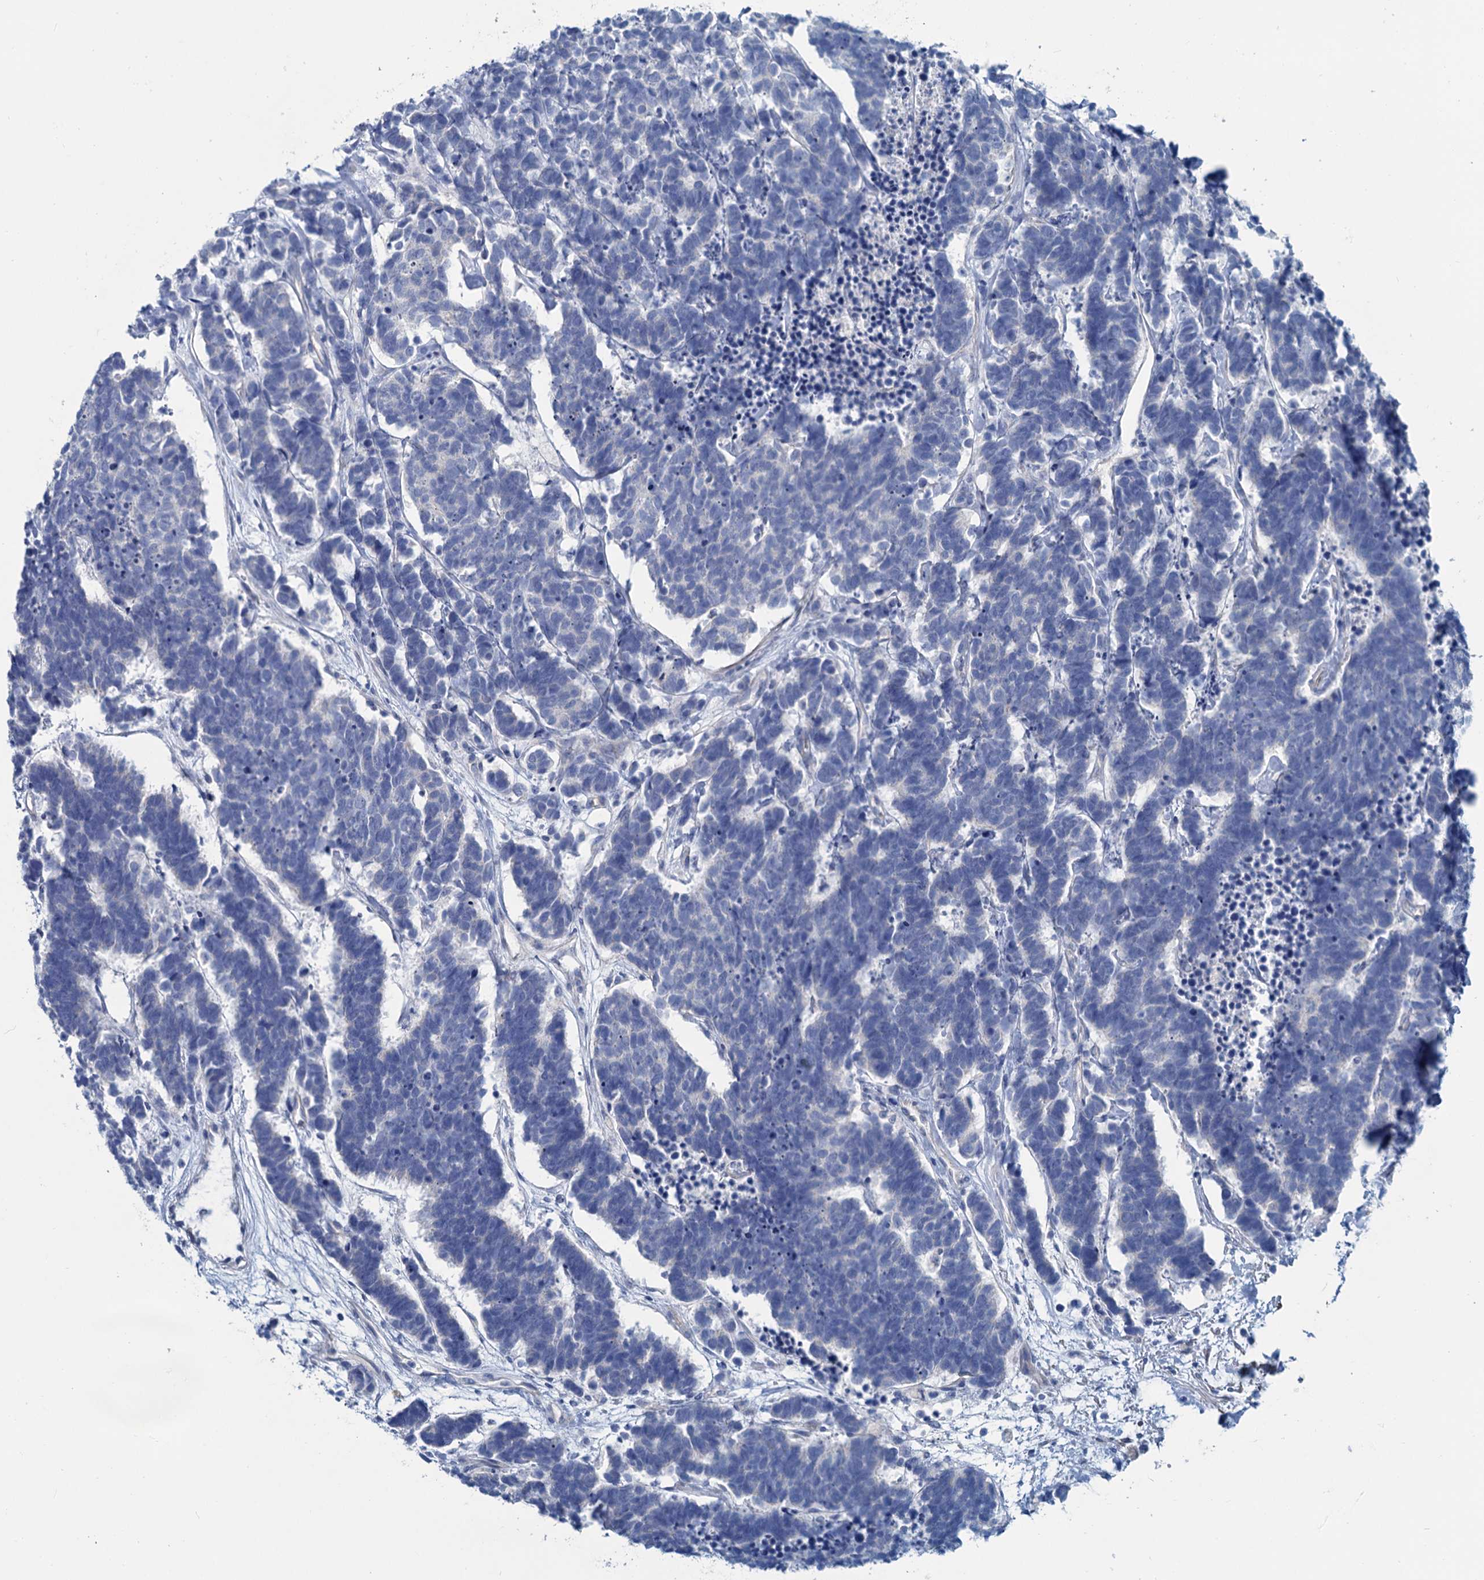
{"staining": {"intensity": "negative", "quantity": "none", "location": "none"}, "tissue": "carcinoid", "cell_type": "Tumor cells", "image_type": "cancer", "snomed": [{"axis": "morphology", "description": "Carcinoma, NOS"}, {"axis": "morphology", "description": "Carcinoid, malignant, NOS"}, {"axis": "topography", "description": "Urinary bladder"}], "caption": "This is an IHC micrograph of human carcinoma. There is no staining in tumor cells.", "gene": "SLC1A3", "patient": {"sex": "male", "age": 57}}